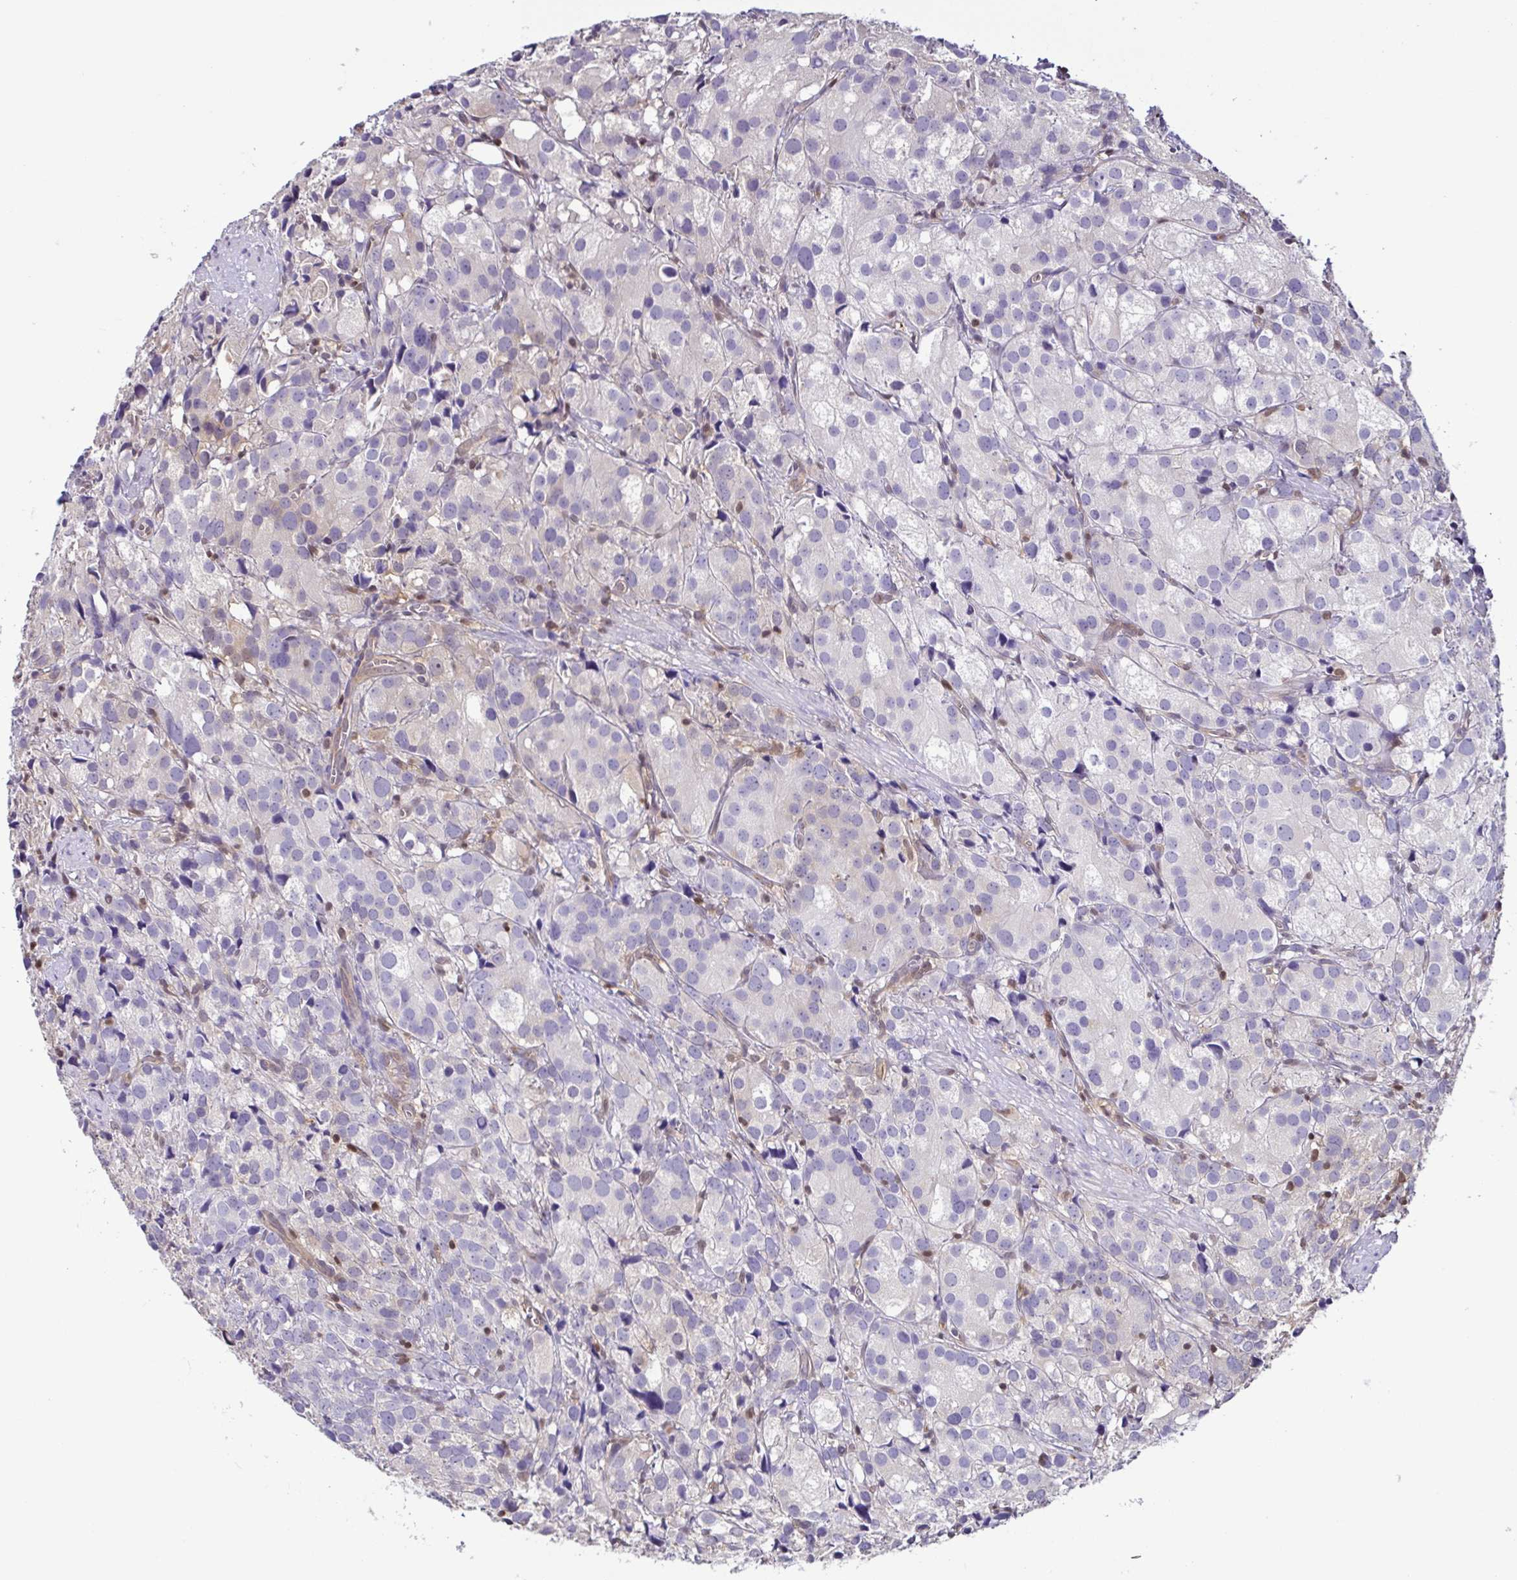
{"staining": {"intensity": "negative", "quantity": "none", "location": "none"}, "tissue": "prostate cancer", "cell_type": "Tumor cells", "image_type": "cancer", "snomed": [{"axis": "morphology", "description": "Adenocarcinoma, High grade"}, {"axis": "topography", "description": "Prostate"}], "caption": "Immunohistochemical staining of prostate adenocarcinoma (high-grade) exhibits no significant staining in tumor cells.", "gene": "PSMB9", "patient": {"sex": "male", "age": 86}}